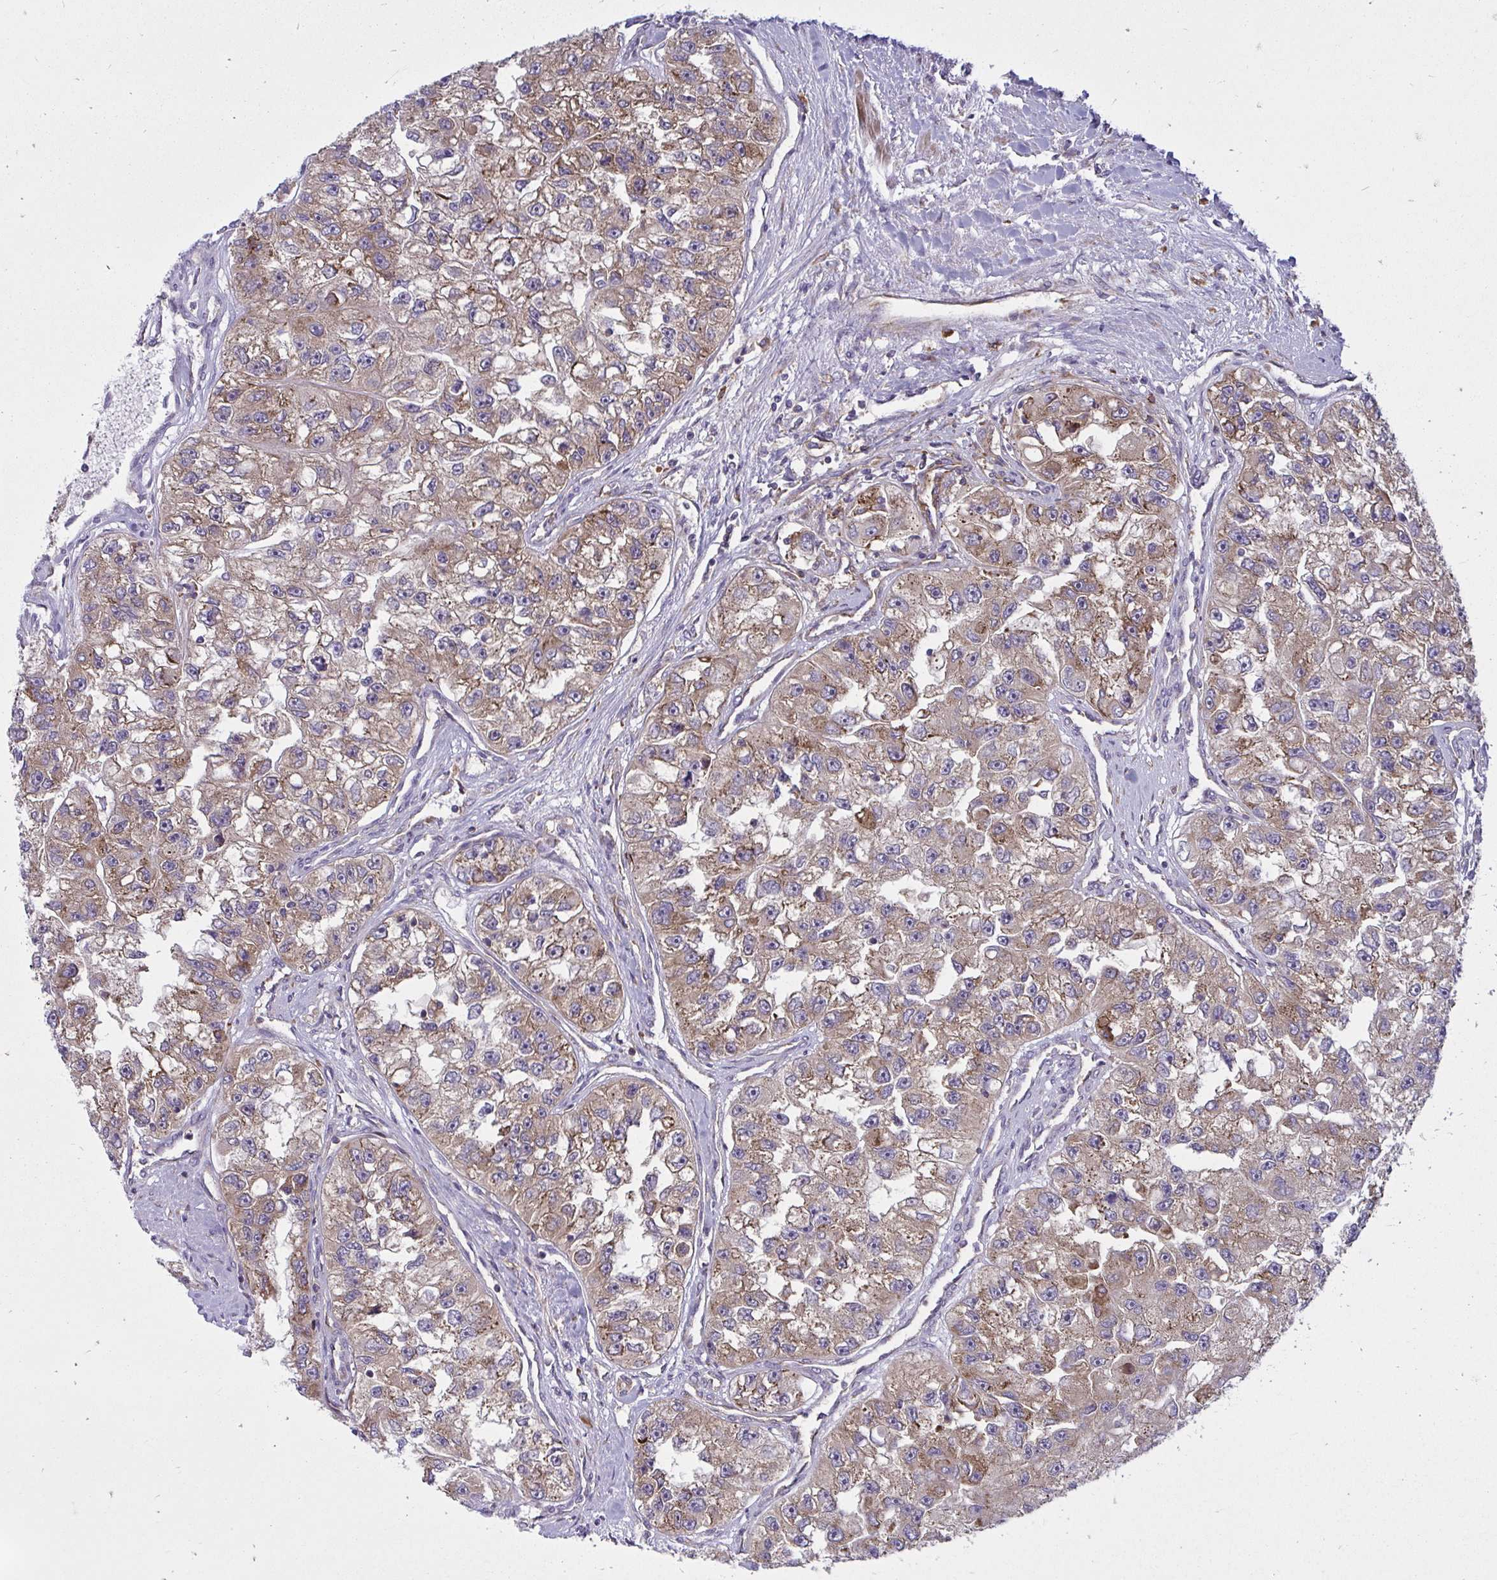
{"staining": {"intensity": "moderate", "quantity": ">75%", "location": "cytoplasmic/membranous"}, "tissue": "renal cancer", "cell_type": "Tumor cells", "image_type": "cancer", "snomed": [{"axis": "morphology", "description": "Adenocarcinoma, NOS"}, {"axis": "topography", "description": "Kidney"}], "caption": "About >75% of tumor cells in human renal cancer (adenocarcinoma) show moderate cytoplasmic/membranous protein positivity as visualized by brown immunohistochemical staining.", "gene": "GFPT2", "patient": {"sex": "male", "age": 63}}